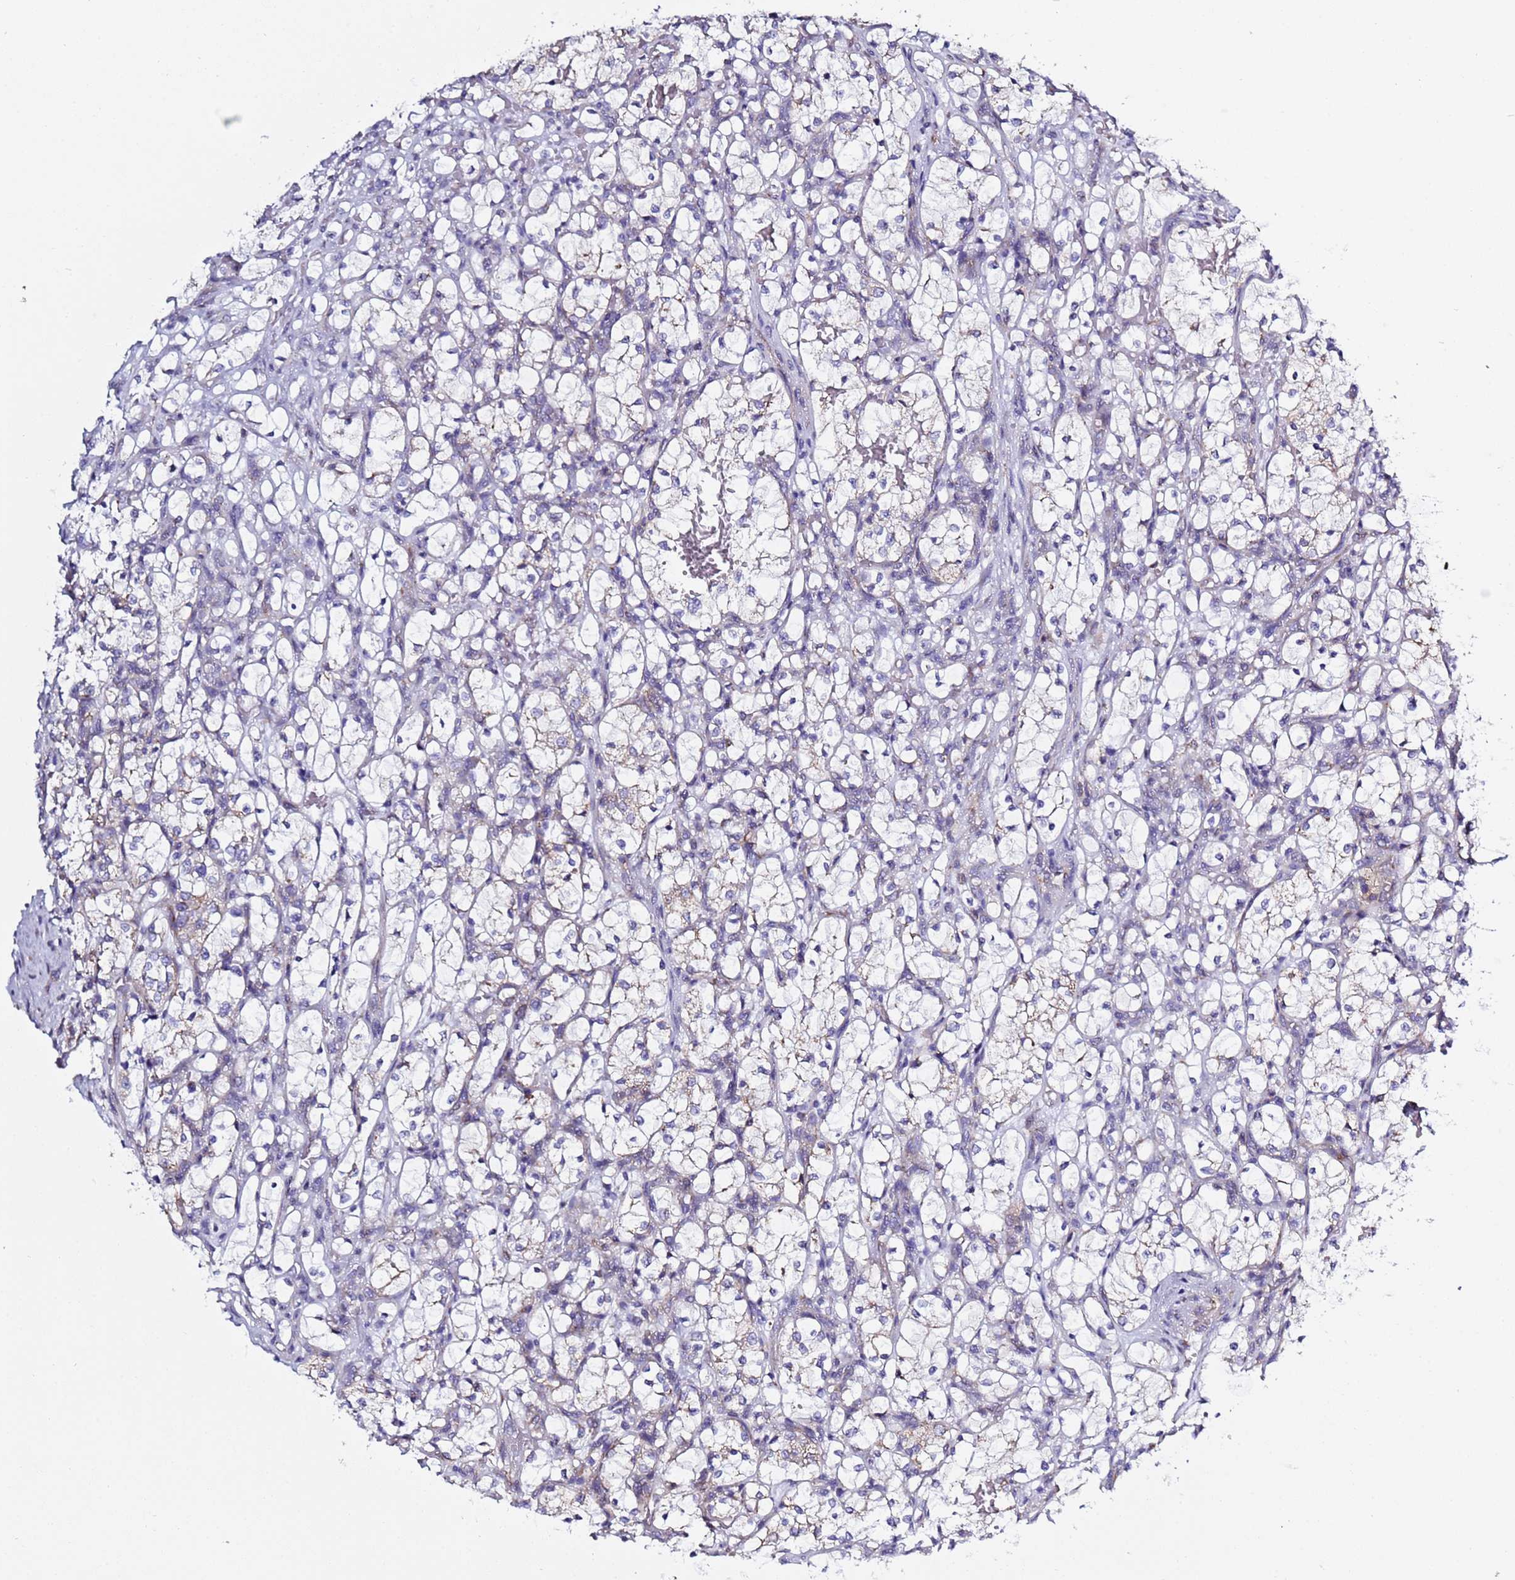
{"staining": {"intensity": "negative", "quantity": "none", "location": "none"}, "tissue": "renal cancer", "cell_type": "Tumor cells", "image_type": "cancer", "snomed": [{"axis": "morphology", "description": "Adenocarcinoma, NOS"}, {"axis": "topography", "description": "Kidney"}], "caption": "Immunohistochemistry image of neoplastic tissue: human renal cancer (adenocarcinoma) stained with DAB displays no significant protein staining in tumor cells.", "gene": "ABHD17B", "patient": {"sex": "female", "age": 69}}